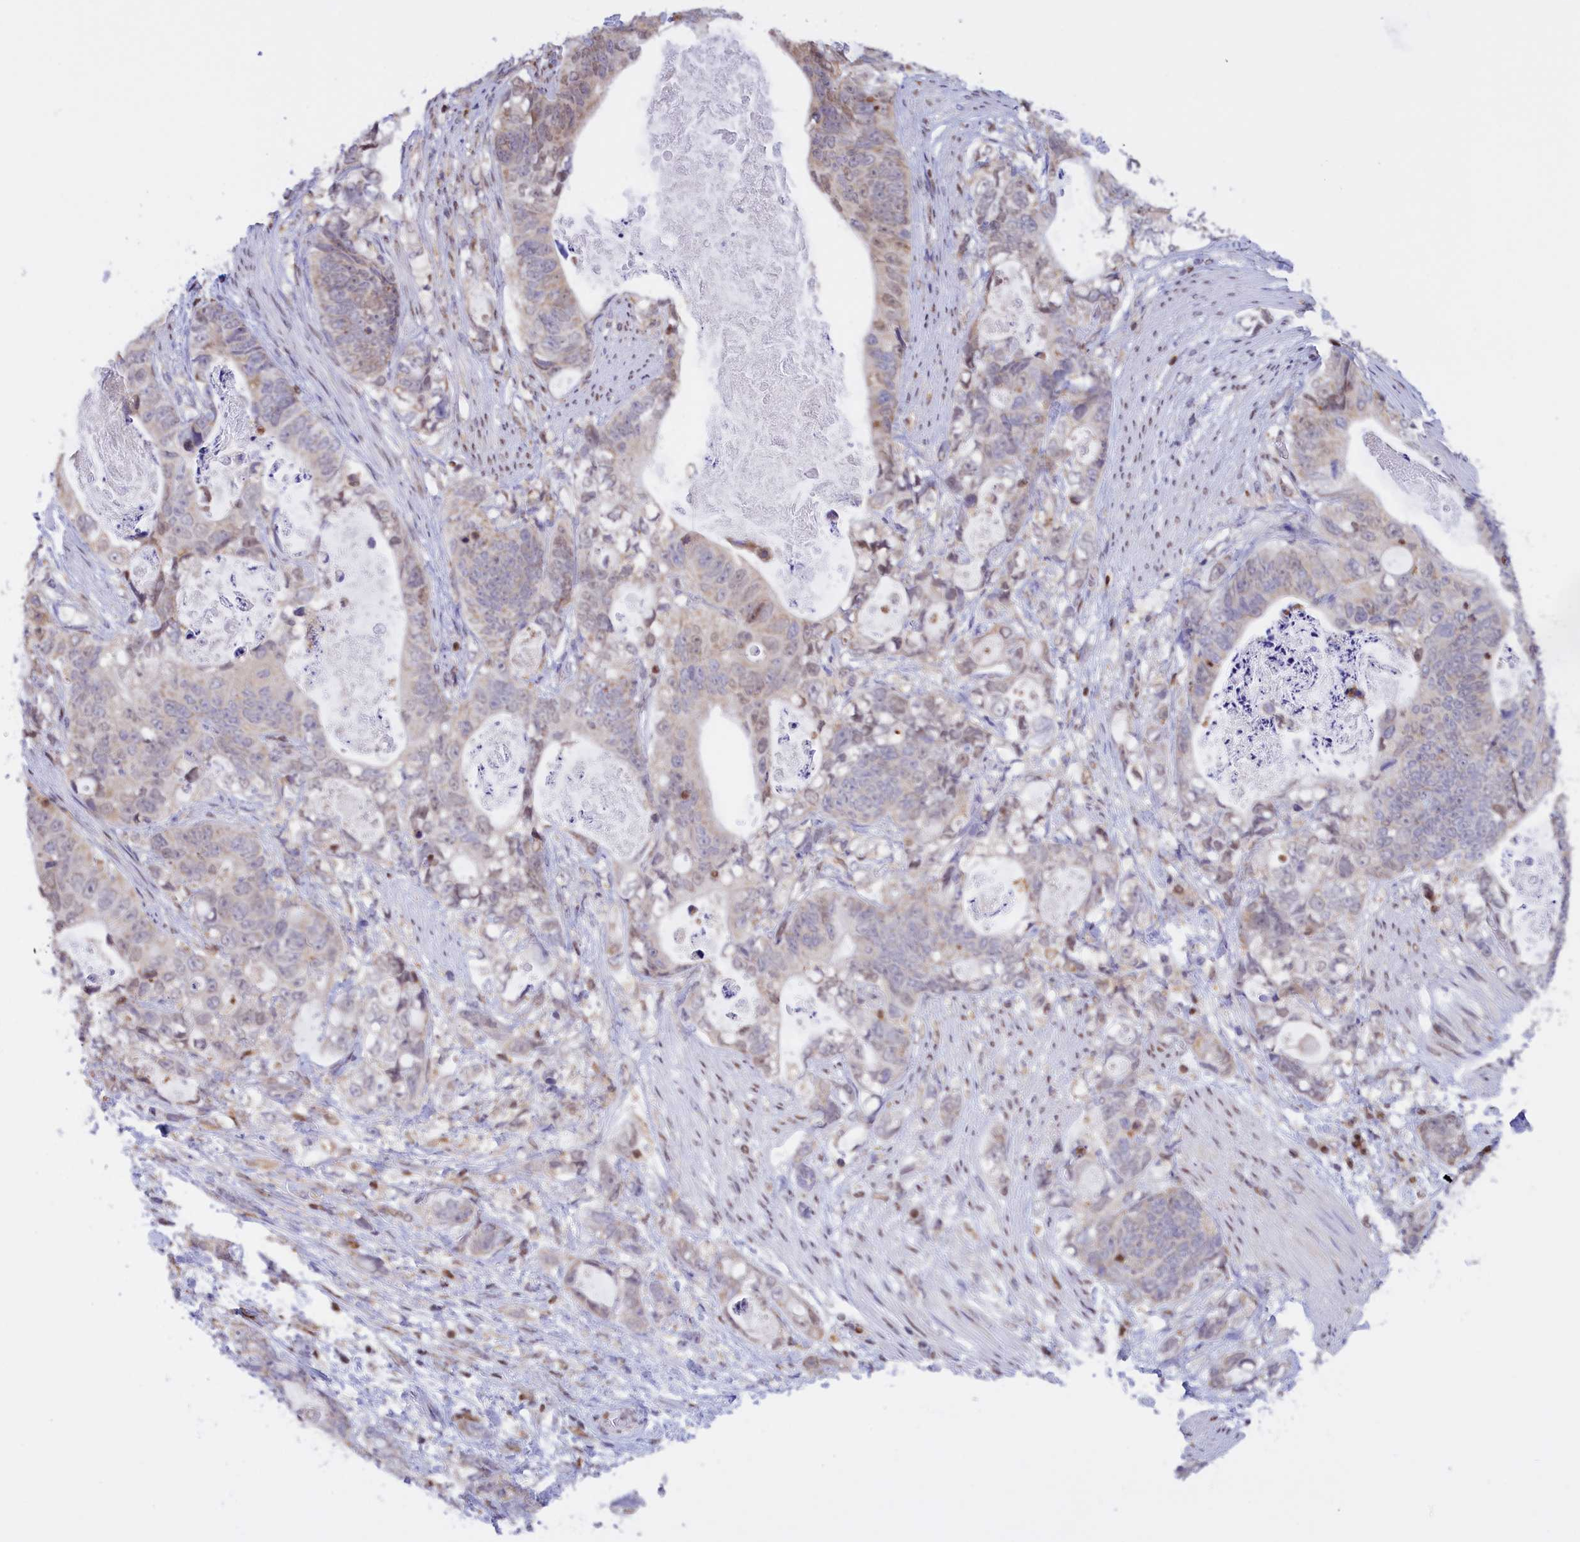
{"staining": {"intensity": "weak", "quantity": "<25%", "location": "nuclear"}, "tissue": "stomach cancer", "cell_type": "Tumor cells", "image_type": "cancer", "snomed": [{"axis": "morphology", "description": "Normal tissue, NOS"}, {"axis": "morphology", "description": "Adenocarcinoma, NOS"}, {"axis": "topography", "description": "Stomach"}], "caption": "Human stomach cancer (adenocarcinoma) stained for a protein using immunohistochemistry displays no expression in tumor cells.", "gene": "IZUMO2", "patient": {"sex": "female", "age": 89}}